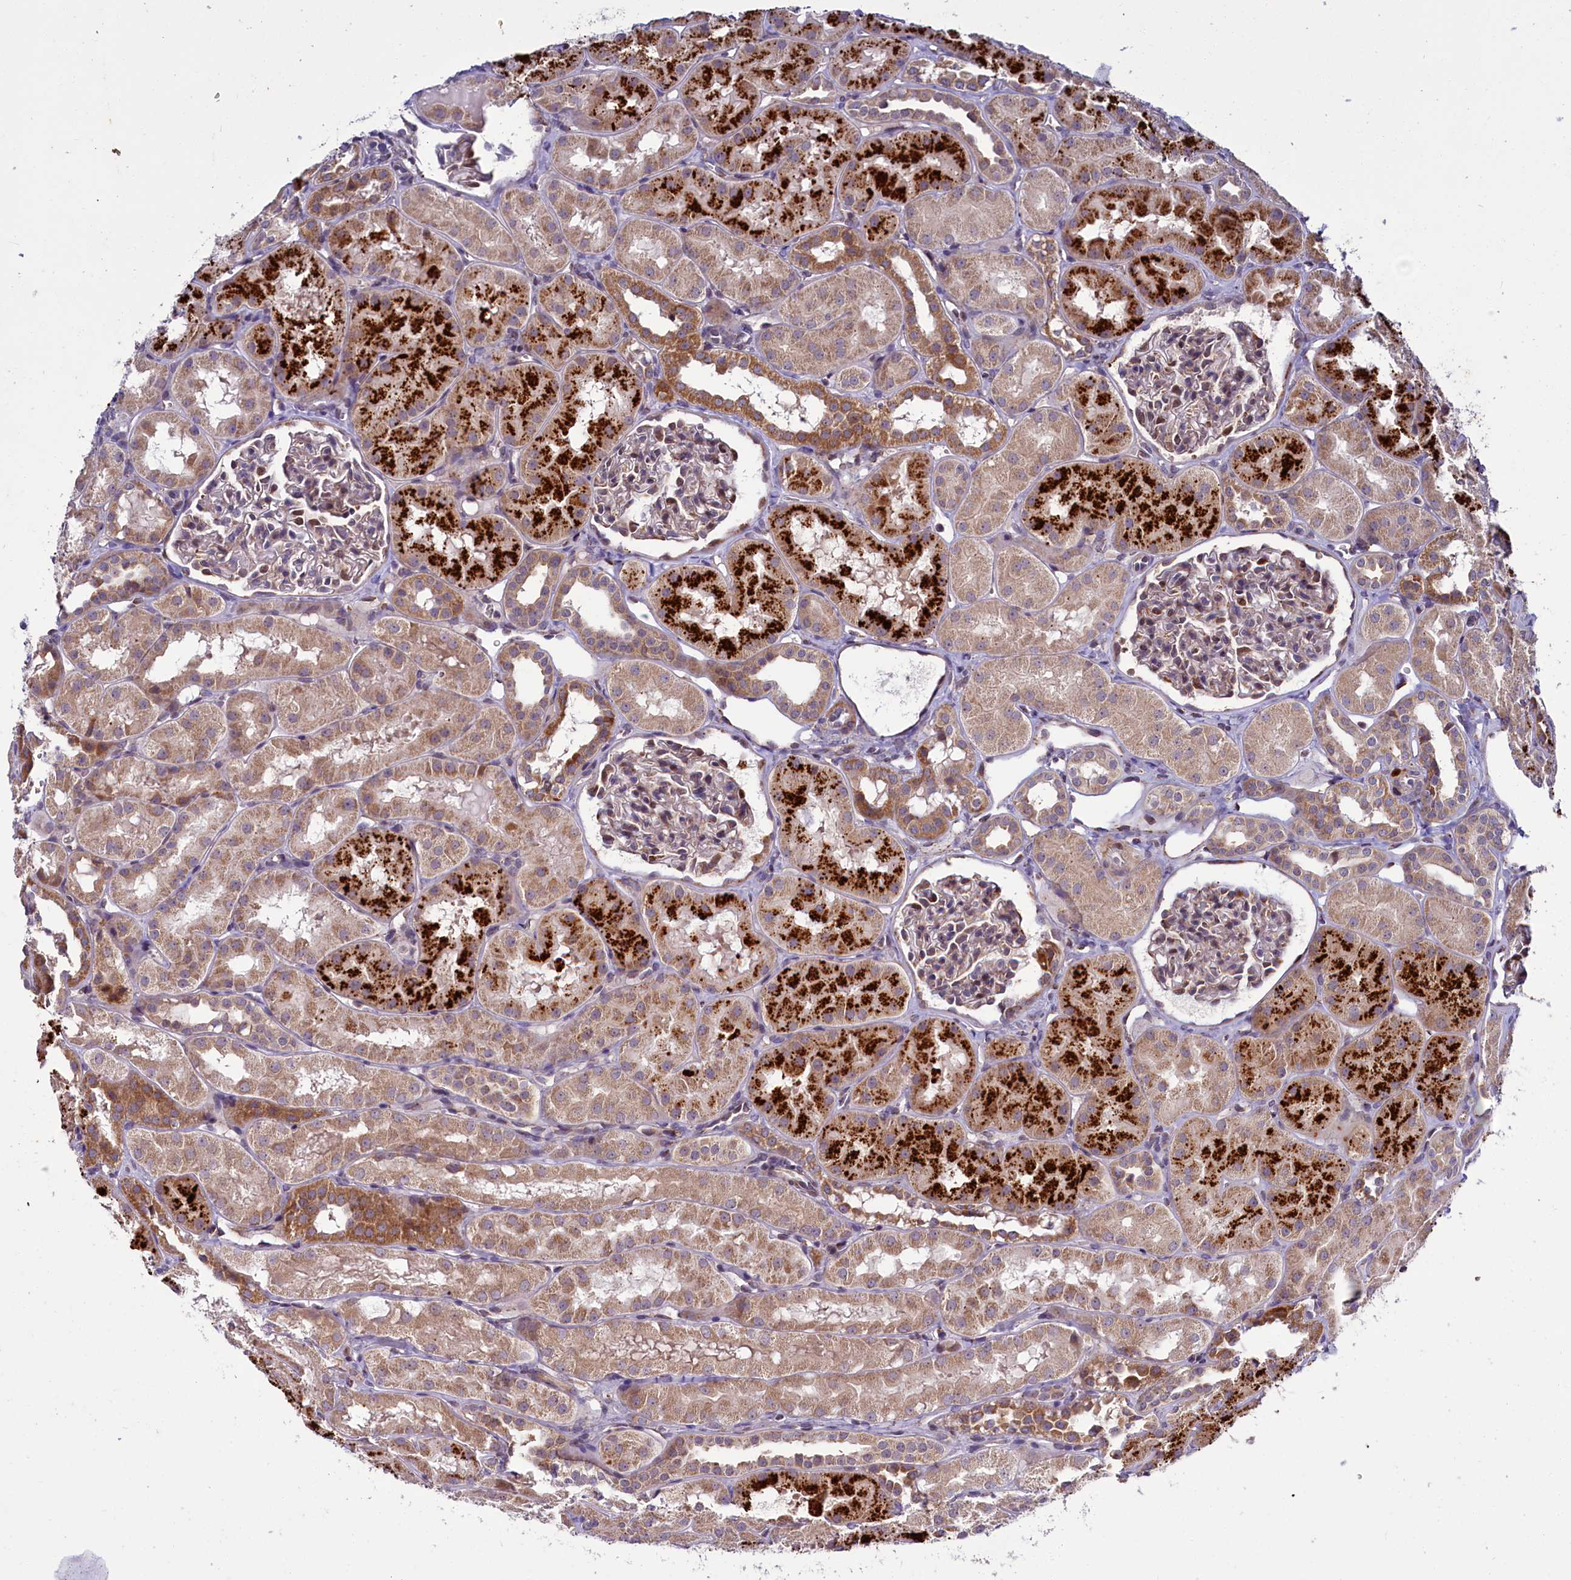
{"staining": {"intensity": "moderate", "quantity": "<25%", "location": "cytoplasmic/membranous"}, "tissue": "kidney", "cell_type": "Cells in glomeruli", "image_type": "normal", "snomed": [{"axis": "morphology", "description": "Normal tissue, NOS"}, {"axis": "topography", "description": "Kidney"}, {"axis": "topography", "description": "Urinary bladder"}], "caption": "Immunohistochemical staining of benign kidney displays <25% levels of moderate cytoplasmic/membranous protein positivity in approximately <25% of cells in glomeruli.", "gene": "DYNC2H1", "patient": {"sex": "male", "age": 16}}